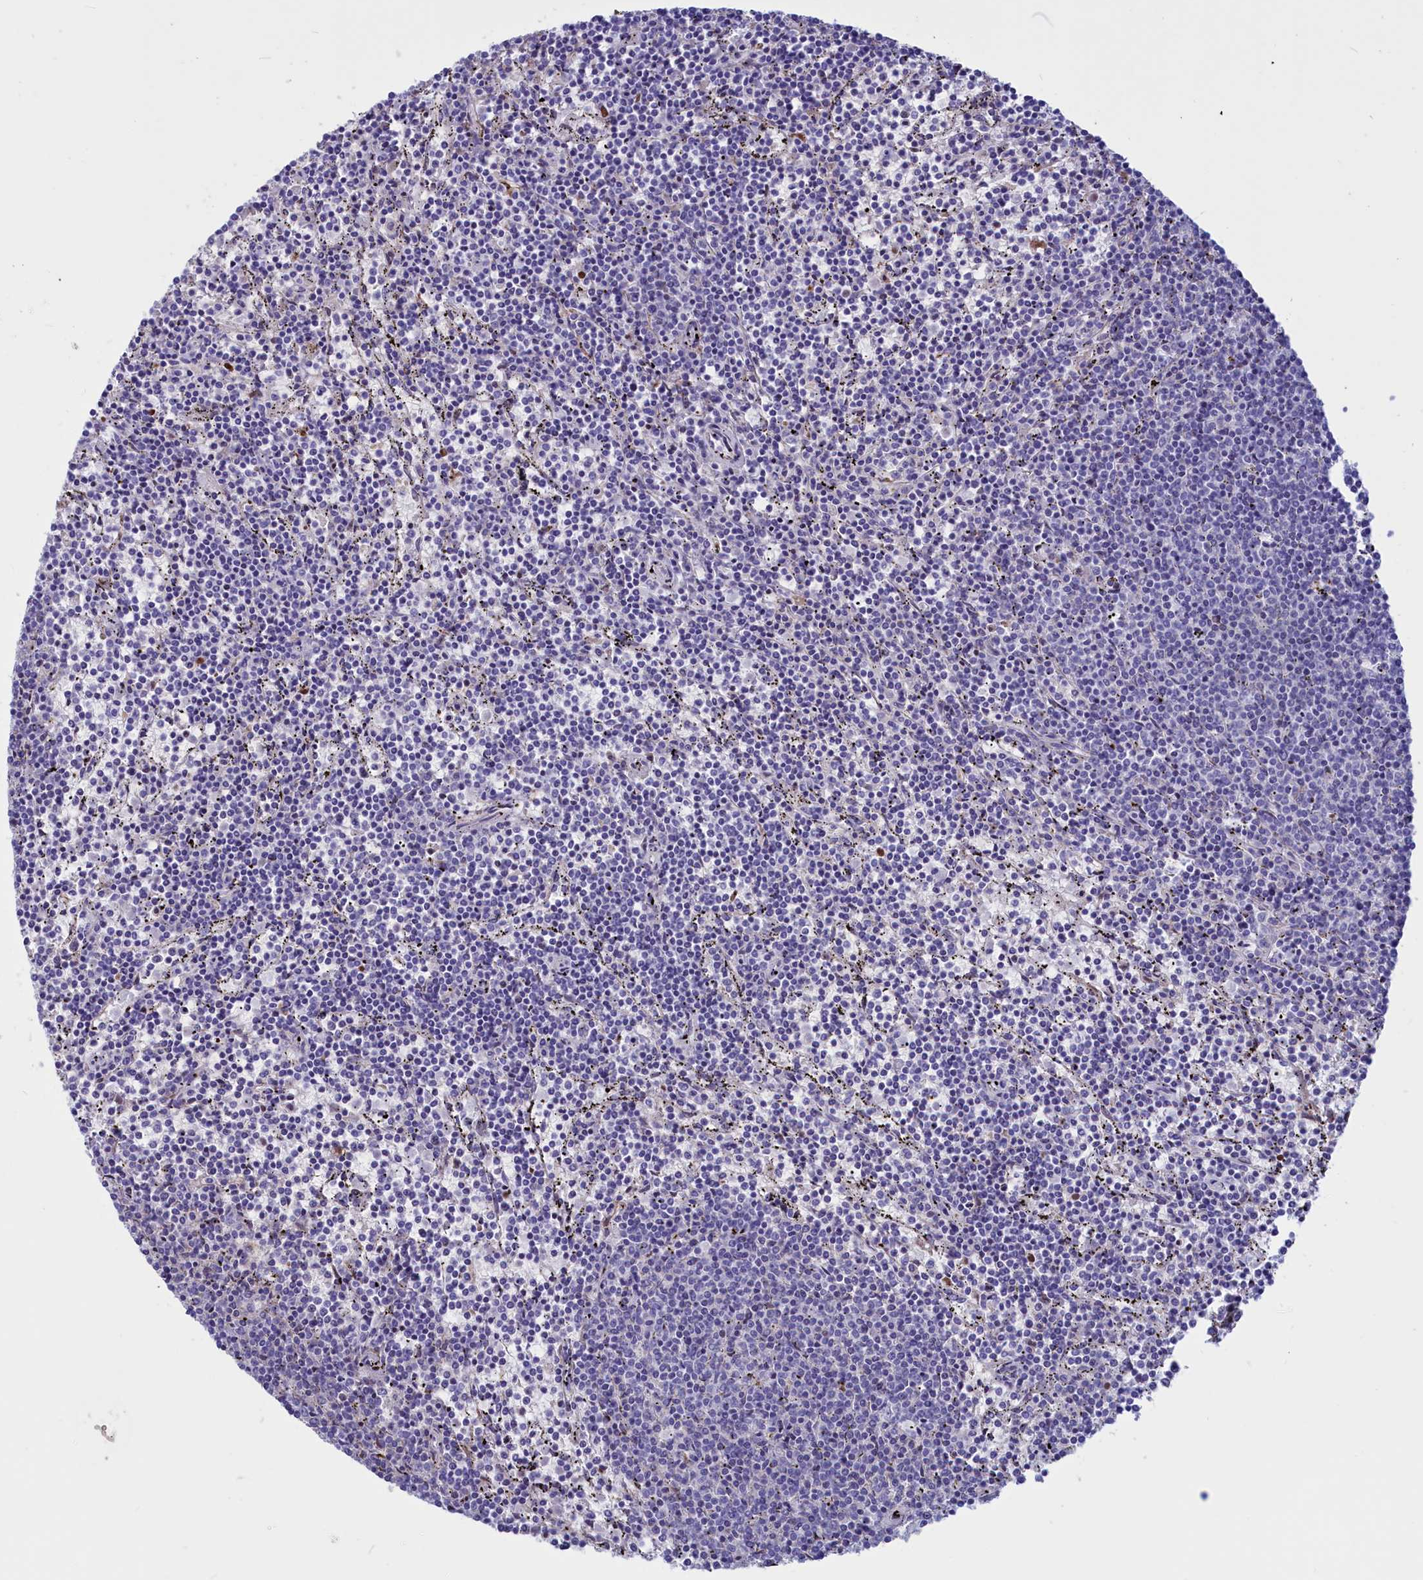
{"staining": {"intensity": "negative", "quantity": "none", "location": "none"}, "tissue": "lymphoma", "cell_type": "Tumor cells", "image_type": "cancer", "snomed": [{"axis": "morphology", "description": "Malignant lymphoma, non-Hodgkin's type, Low grade"}, {"axis": "topography", "description": "Spleen"}], "caption": "Immunohistochemistry (IHC) of human malignant lymphoma, non-Hodgkin's type (low-grade) demonstrates no positivity in tumor cells.", "gene": "GAPDHS", "patient": {"sex": "female", "age": 50}}